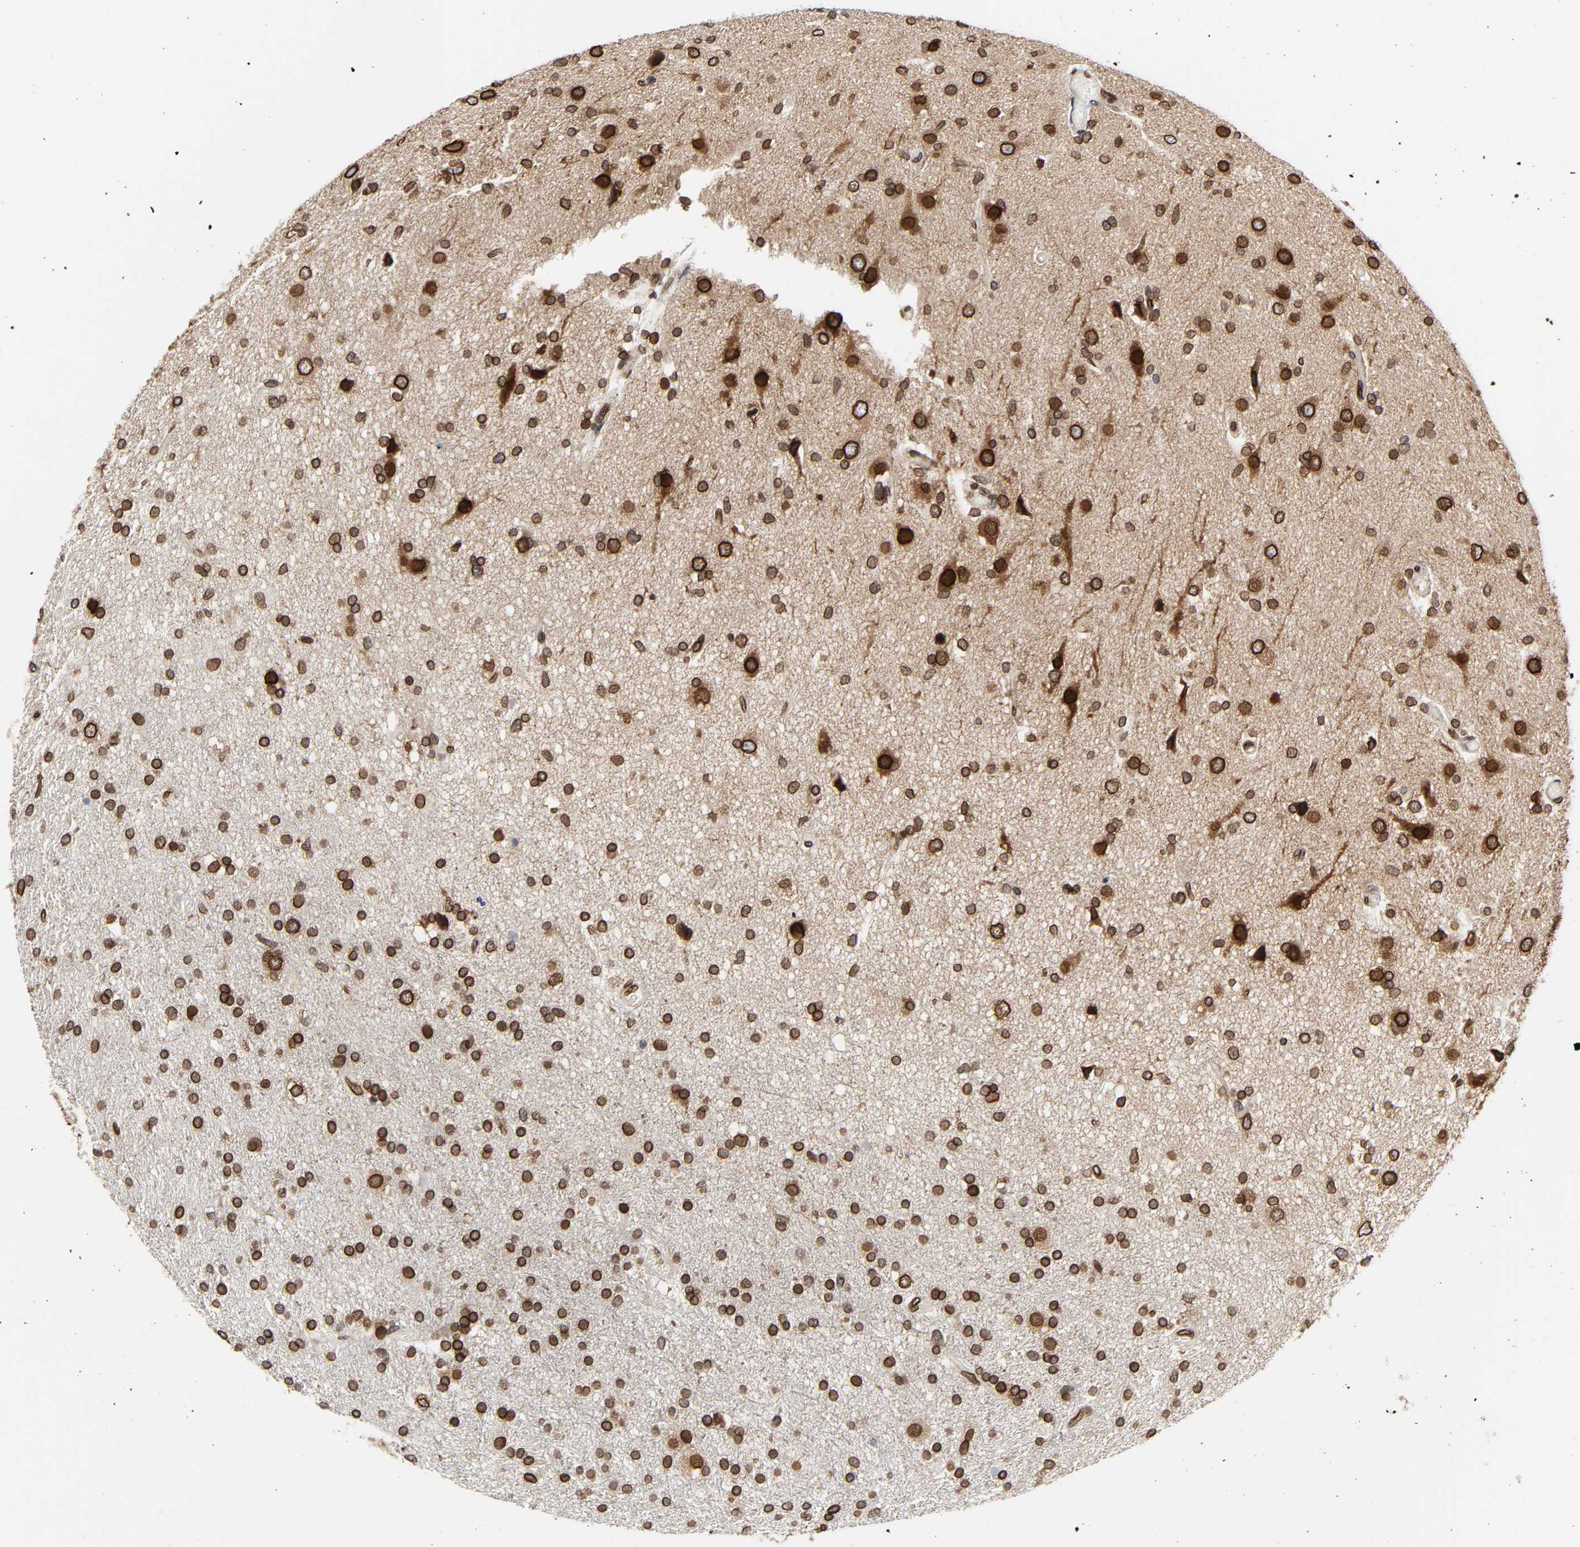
{"staining": {"intensity": "strong", "quantity": ">75%", "location": "cytoplasmic/membranous,nuclear"}, "tissue": "glioma", "cell_type": "Tumor cells", "image_type": "cancer", "snomed": [{"axis": "morphology", "description": "Glioma, malignant, High grade"}, {"axis": "topography", "description": "Brain"}], "caption": "Immunohistochemical staining of human glioma shows strong cytoplasmic/membranous and nuclear protein expression in about >75% of tumor cells. (DAB IHC with brightfield microscopy, high magnification).", "gene": "RANGAP1", "patient": {"sex": "male", "age": 33}}